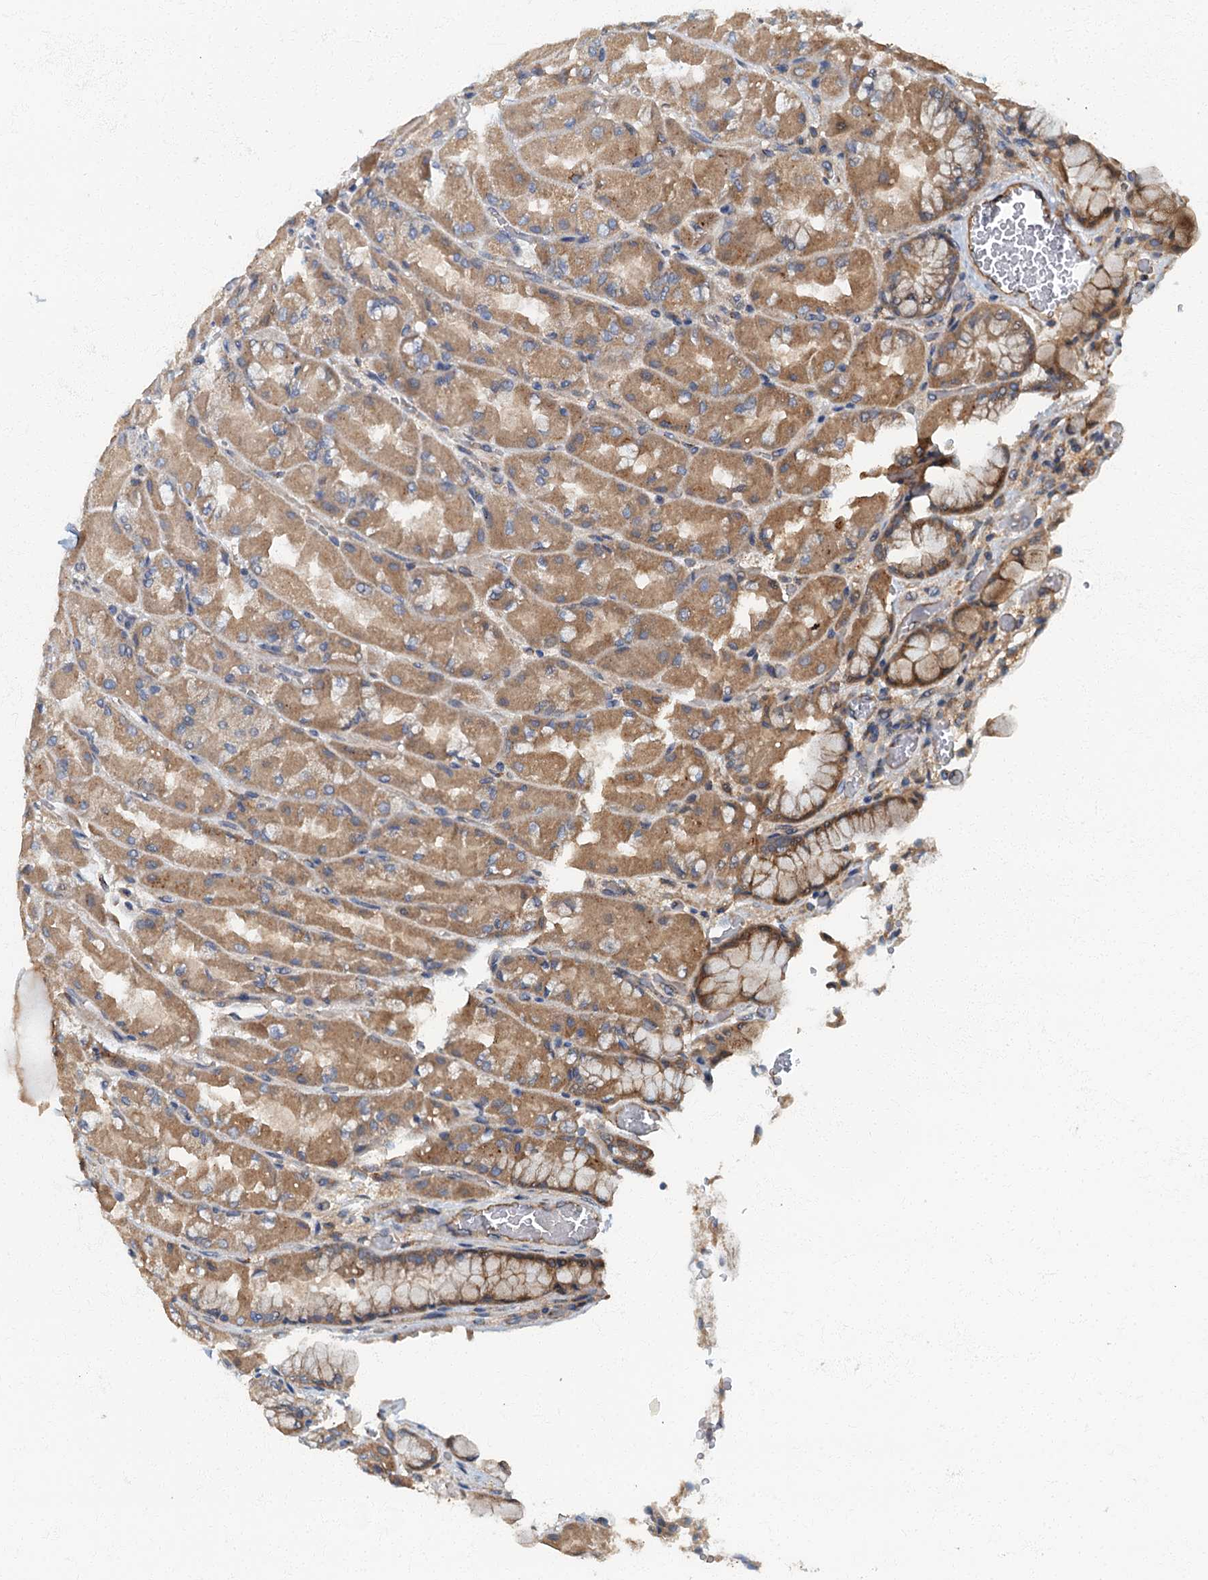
{"staining": {"intensity": "moderate", "quantity": ">75%", "location": "cytoplasmic/membranous"}, "tissue": "stomach", "cell_type": "Glandular cells", "image_type": "normal", "snomed": [{"axis": "morphology", "description": "Normal tissue, NOS"}, {"axis": "topography", "description": "Stomach"}], "caption": "IHC histopathology image of unremarkable stomach: stomach stained using immunohistochemistry reveals medium levels of moderate protein expression localized specifically in the cytoplasmic/membranous of glandular cells, appearing as a cytoplasmic/membranous brown color.", "gene": "ARL11", "patient": {"sex": "female", "age": 61}}